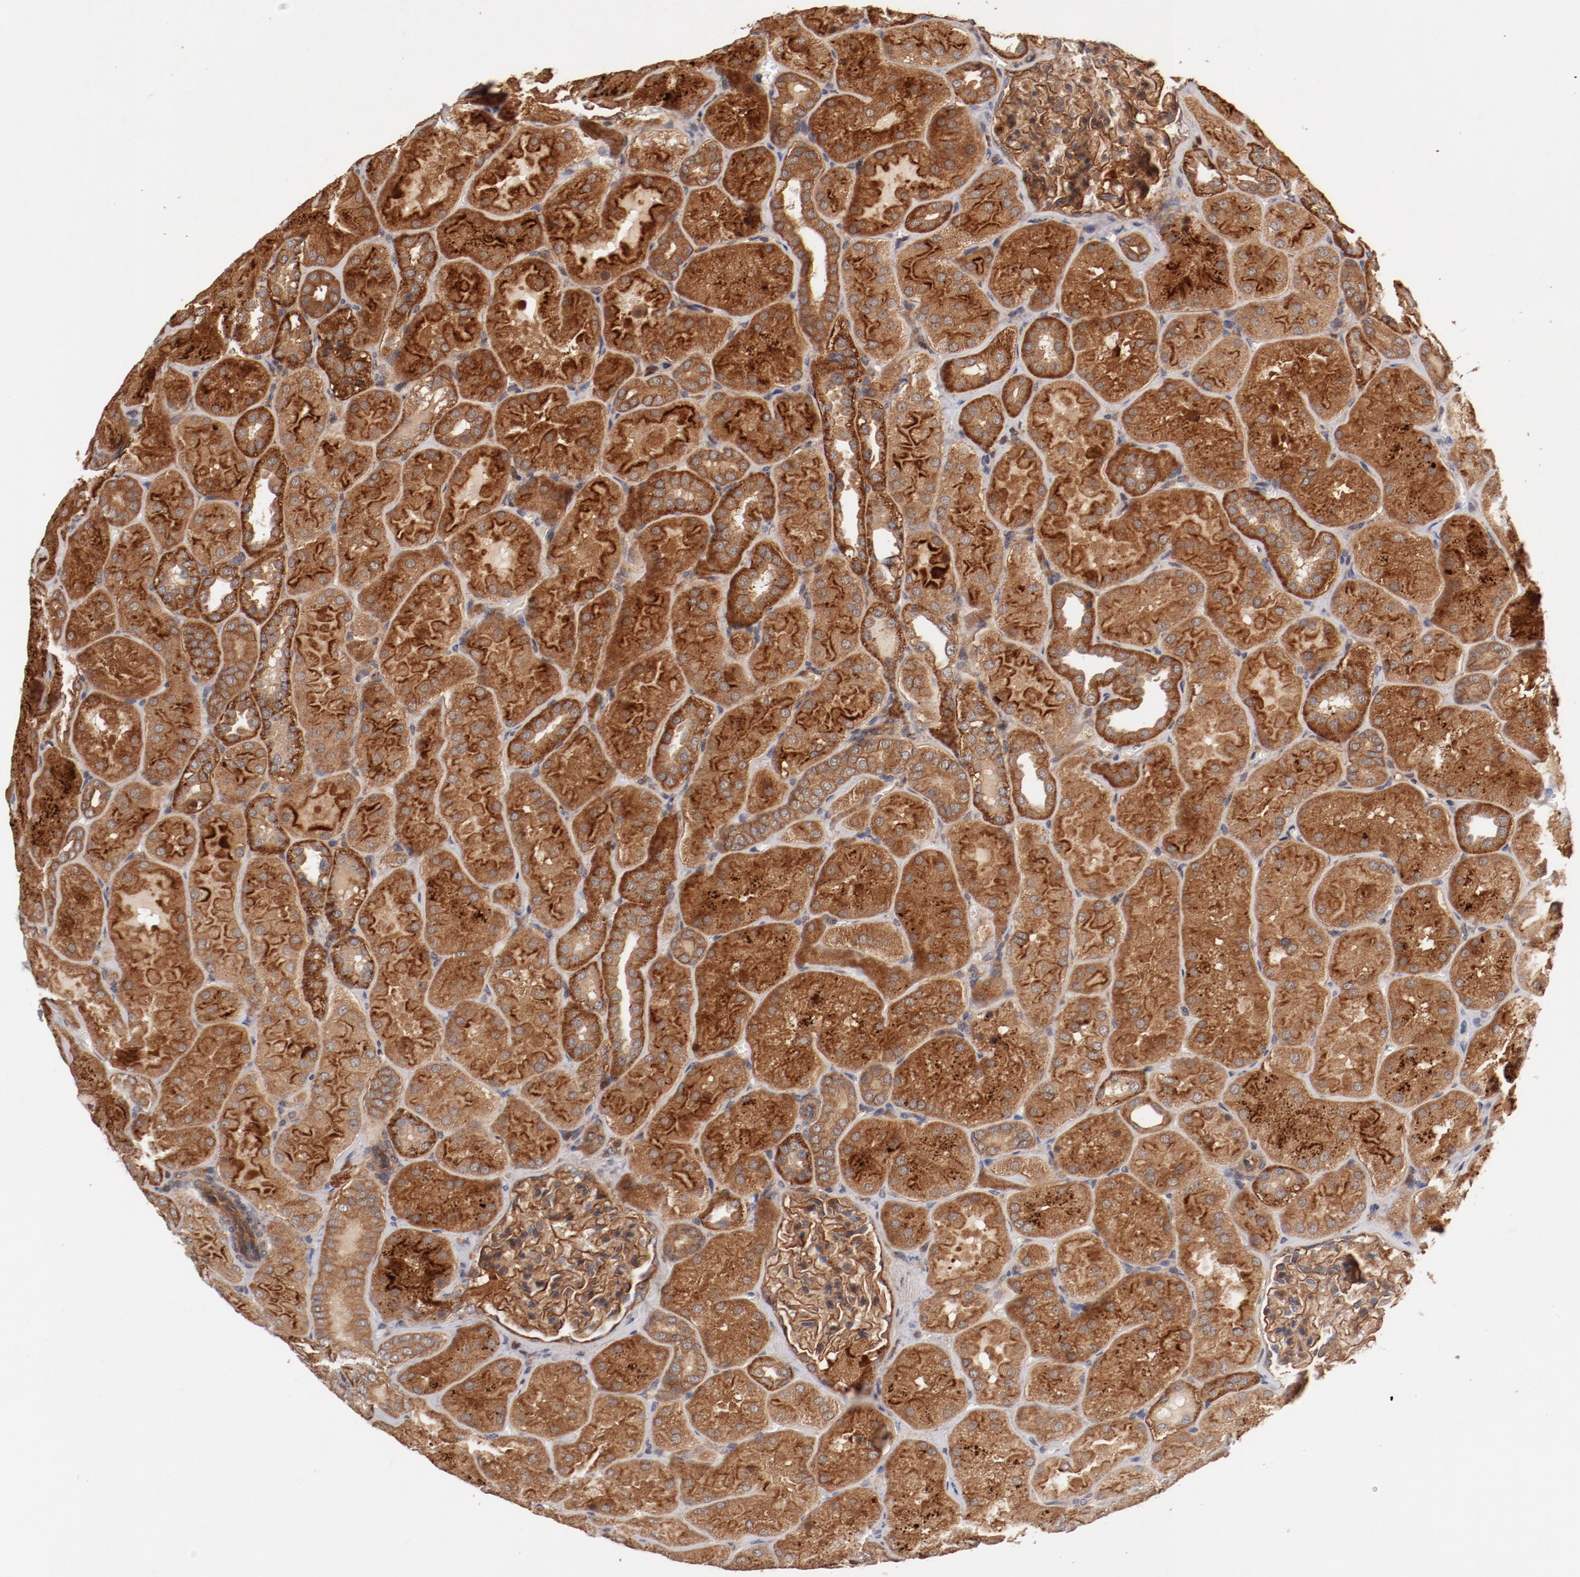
{"staining": {"intensity": "moderate", "quantity": ">75%", "location": "cytoplasmic/membranous"}, "tissue": "kidney", "cell_type": "Cells in glomeruli", "image_type": "normal", "snomed": [{"axis": "morphology", "description": "Normal tissue, NOS"}, {"axis": "topography", "description": "Kidney"}], "caption": "Immunohistochemistry (IHC) of benign human kidney exhibits medium levels of moderate cytoplasmic/membranous staining in about >75% of cells in glomeruli.", "gene": "GUF1", "patient": {"sex": "male", "age": 28}}